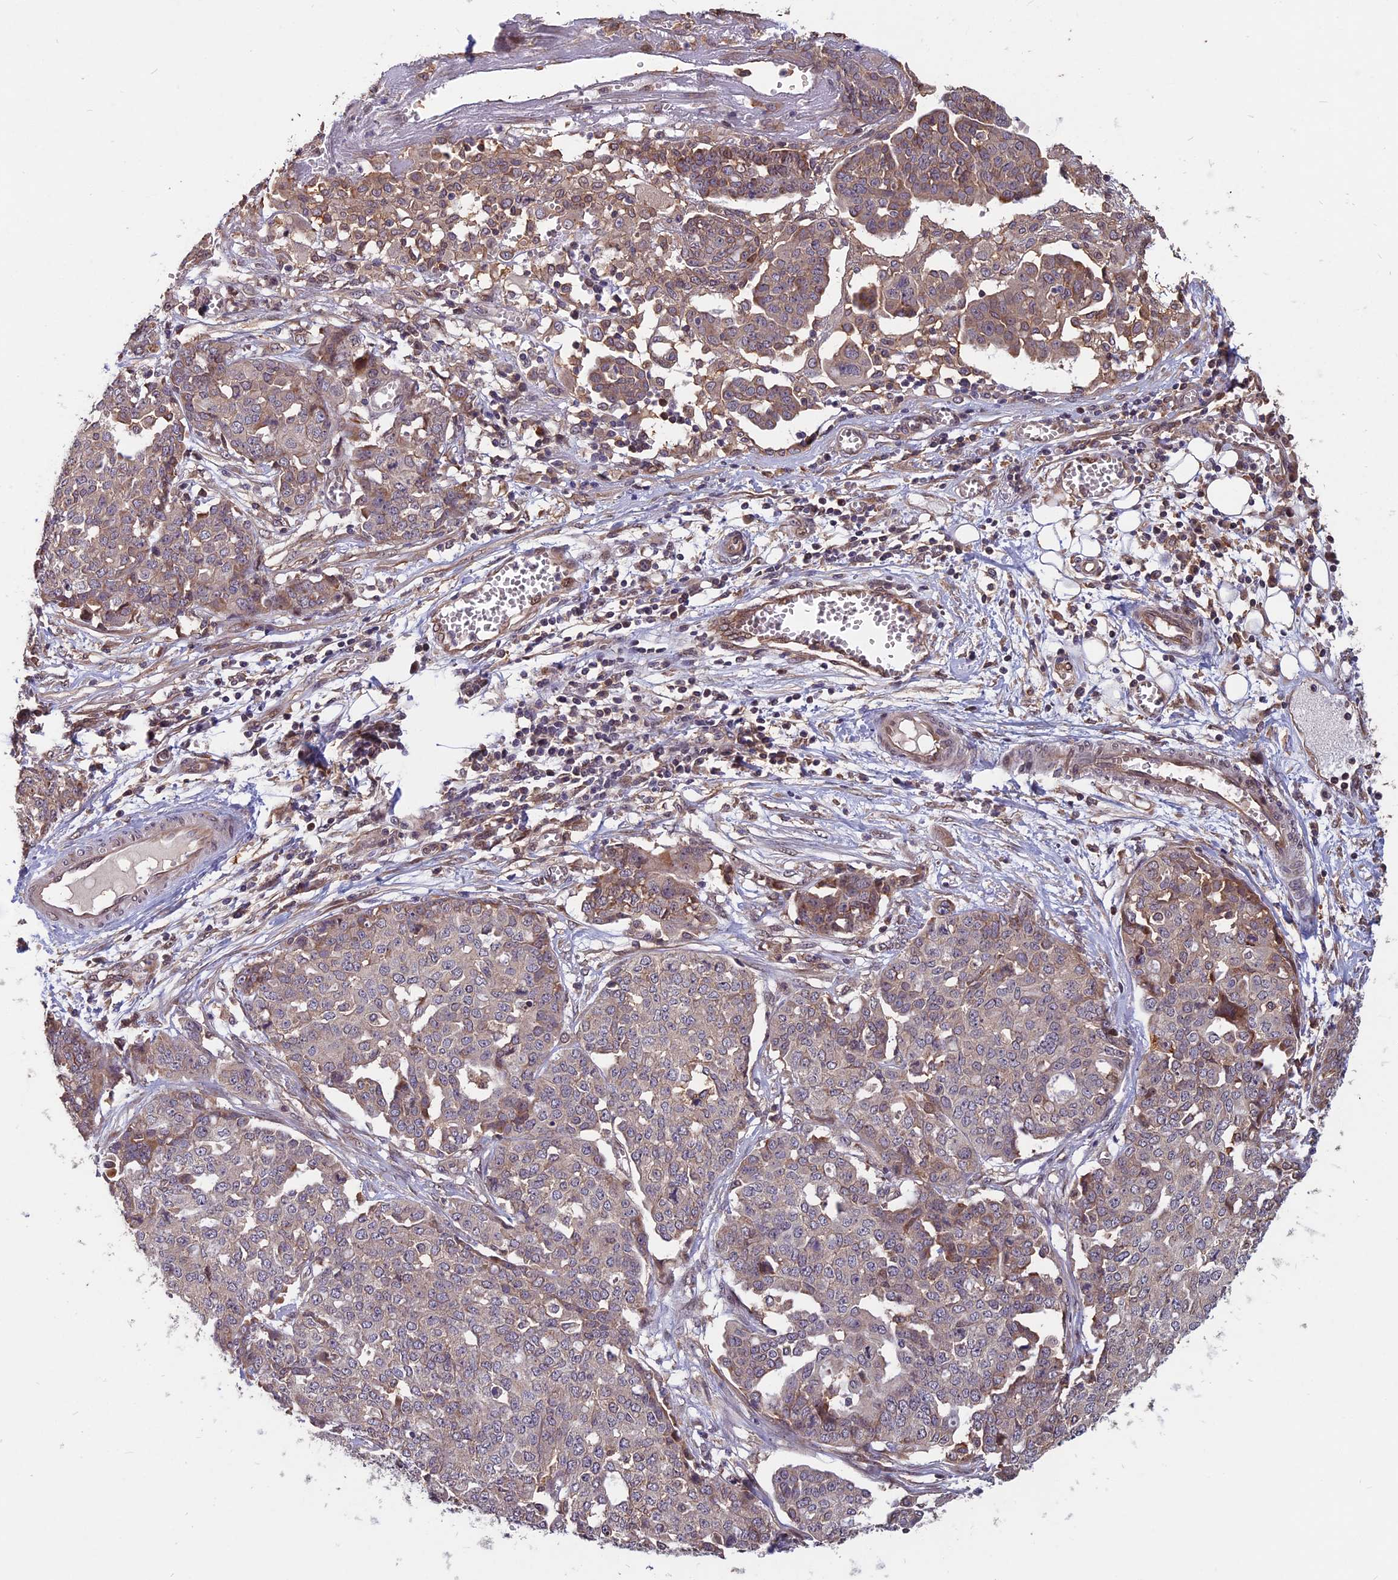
{"staining": {"intensity": "moderate", "quantity": "<25%", "location": "cytoplasmic/membranous"}, "tissue": "ovarian cancer", "cell_type": "Tumor cells", "image_type": "cancer", "snomed": [{"axis": "morphology", "description": "Cystadenocarcinoma, serous, NOS"}, {"axis": "topography", "description": "Soft tissue"}, {"axis": "topography", "description": "Ovary"}], "caption": "Immunohistochemical staining of serous cystadenocarcinoma (ovarian) shows low levels of moderate cytoplasmic/membranous protein staining in approximately <25% of tumor cells.", "gene": "SPG11", "patient": {"sex": "female", "age": 57}}